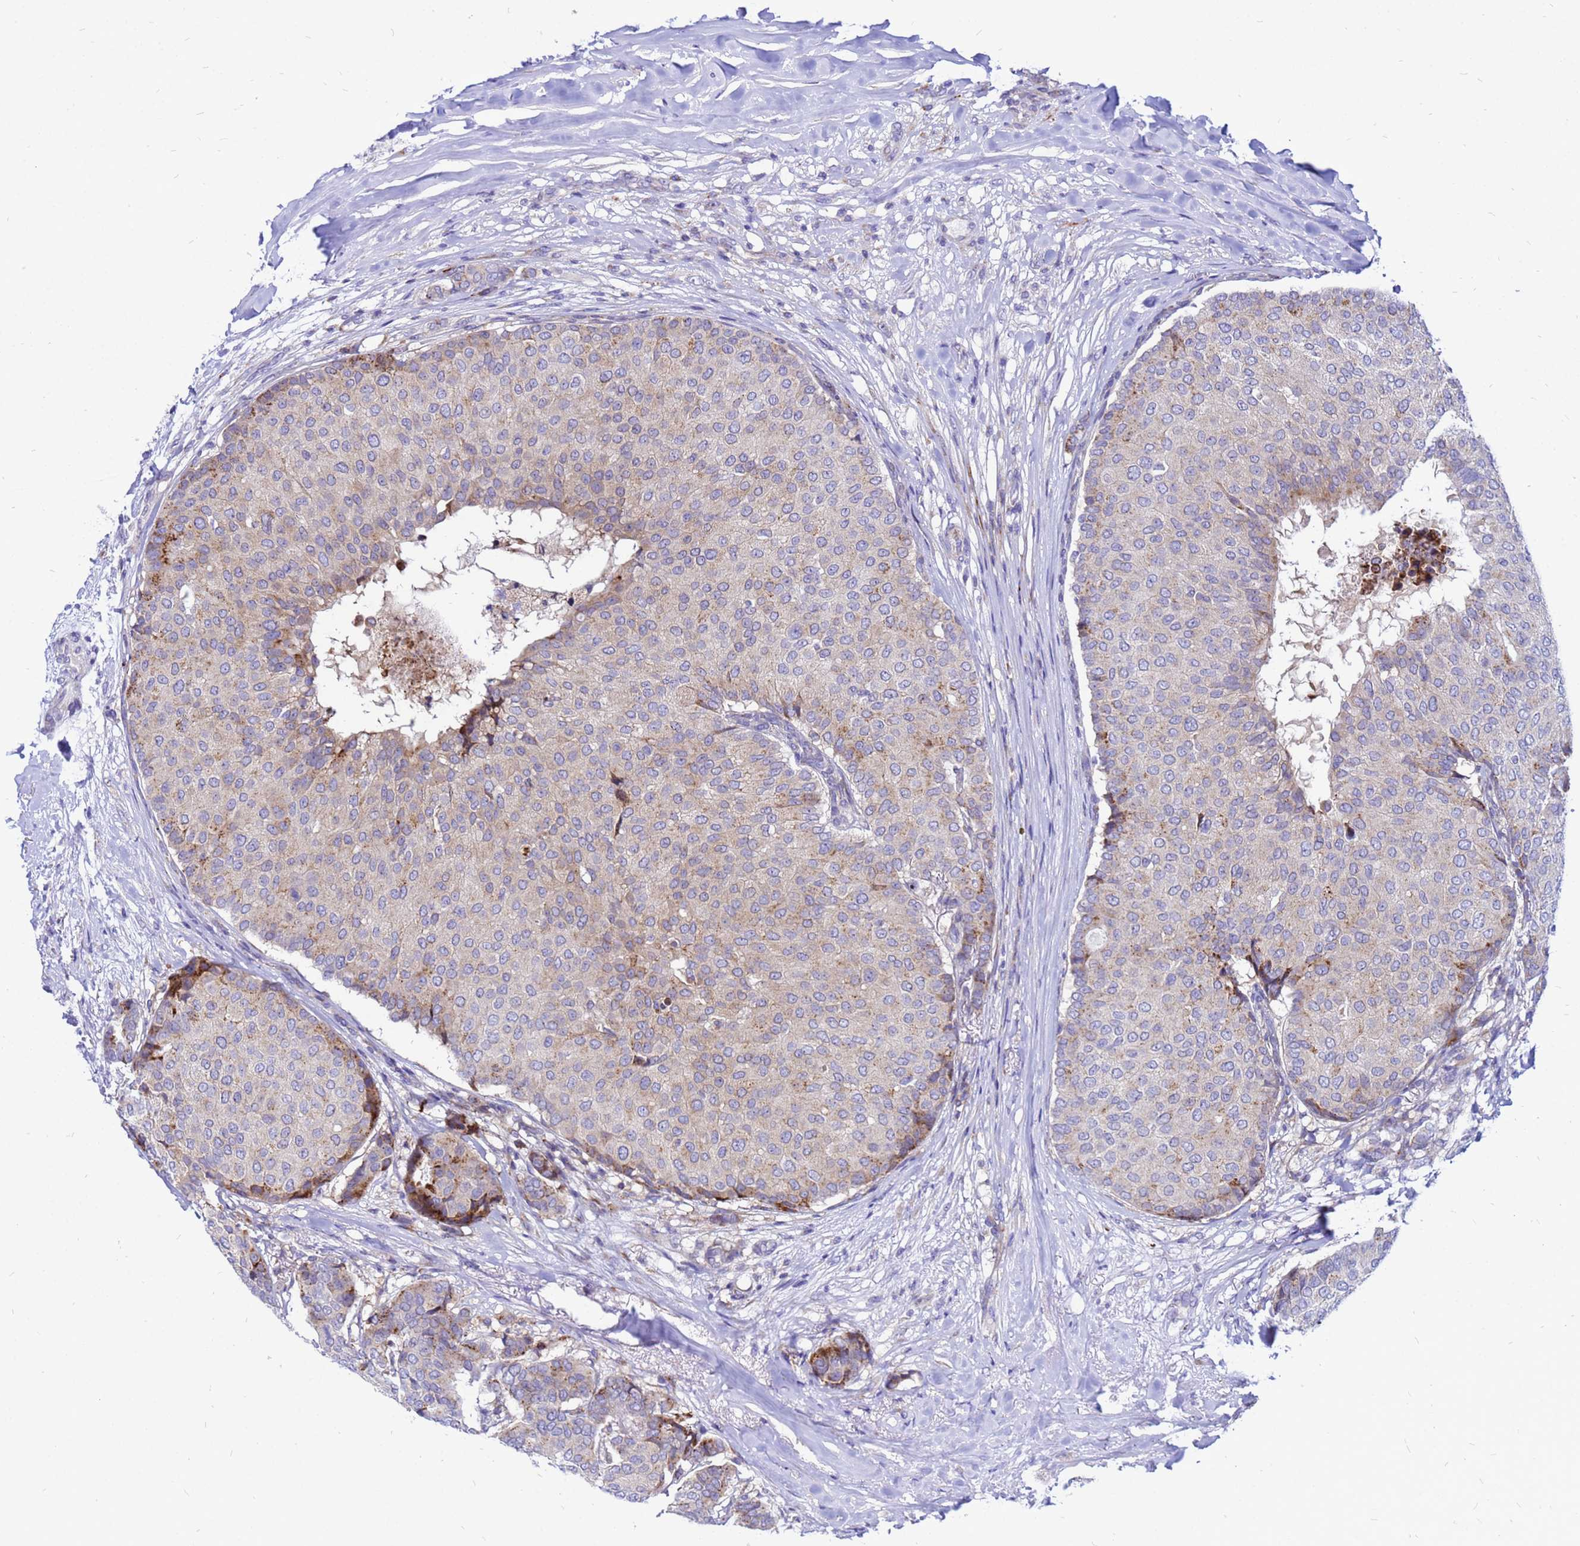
{"staining": {"intensity": "moderate", "quantity": "<25%", "location": "cytoplasmic/membranous"}, "tissue": "breast cancer", "cell_type": "Tumor cells", "image_type": "cancer", "snomed": [{"axis": "morphology", "description": "Duct carcinoma"}, {"axis": "topography", "description": "Breast"}], "caption": "Brown immunohistochemical staining in breast cancer (infiltrating ductal carcinoma) exhibits moderate cytoplasmic/membranous staining in approximately <25% of tumor cells.", "gene": "FHIP1A", "patient": {"sex": "female", "age": 75}}